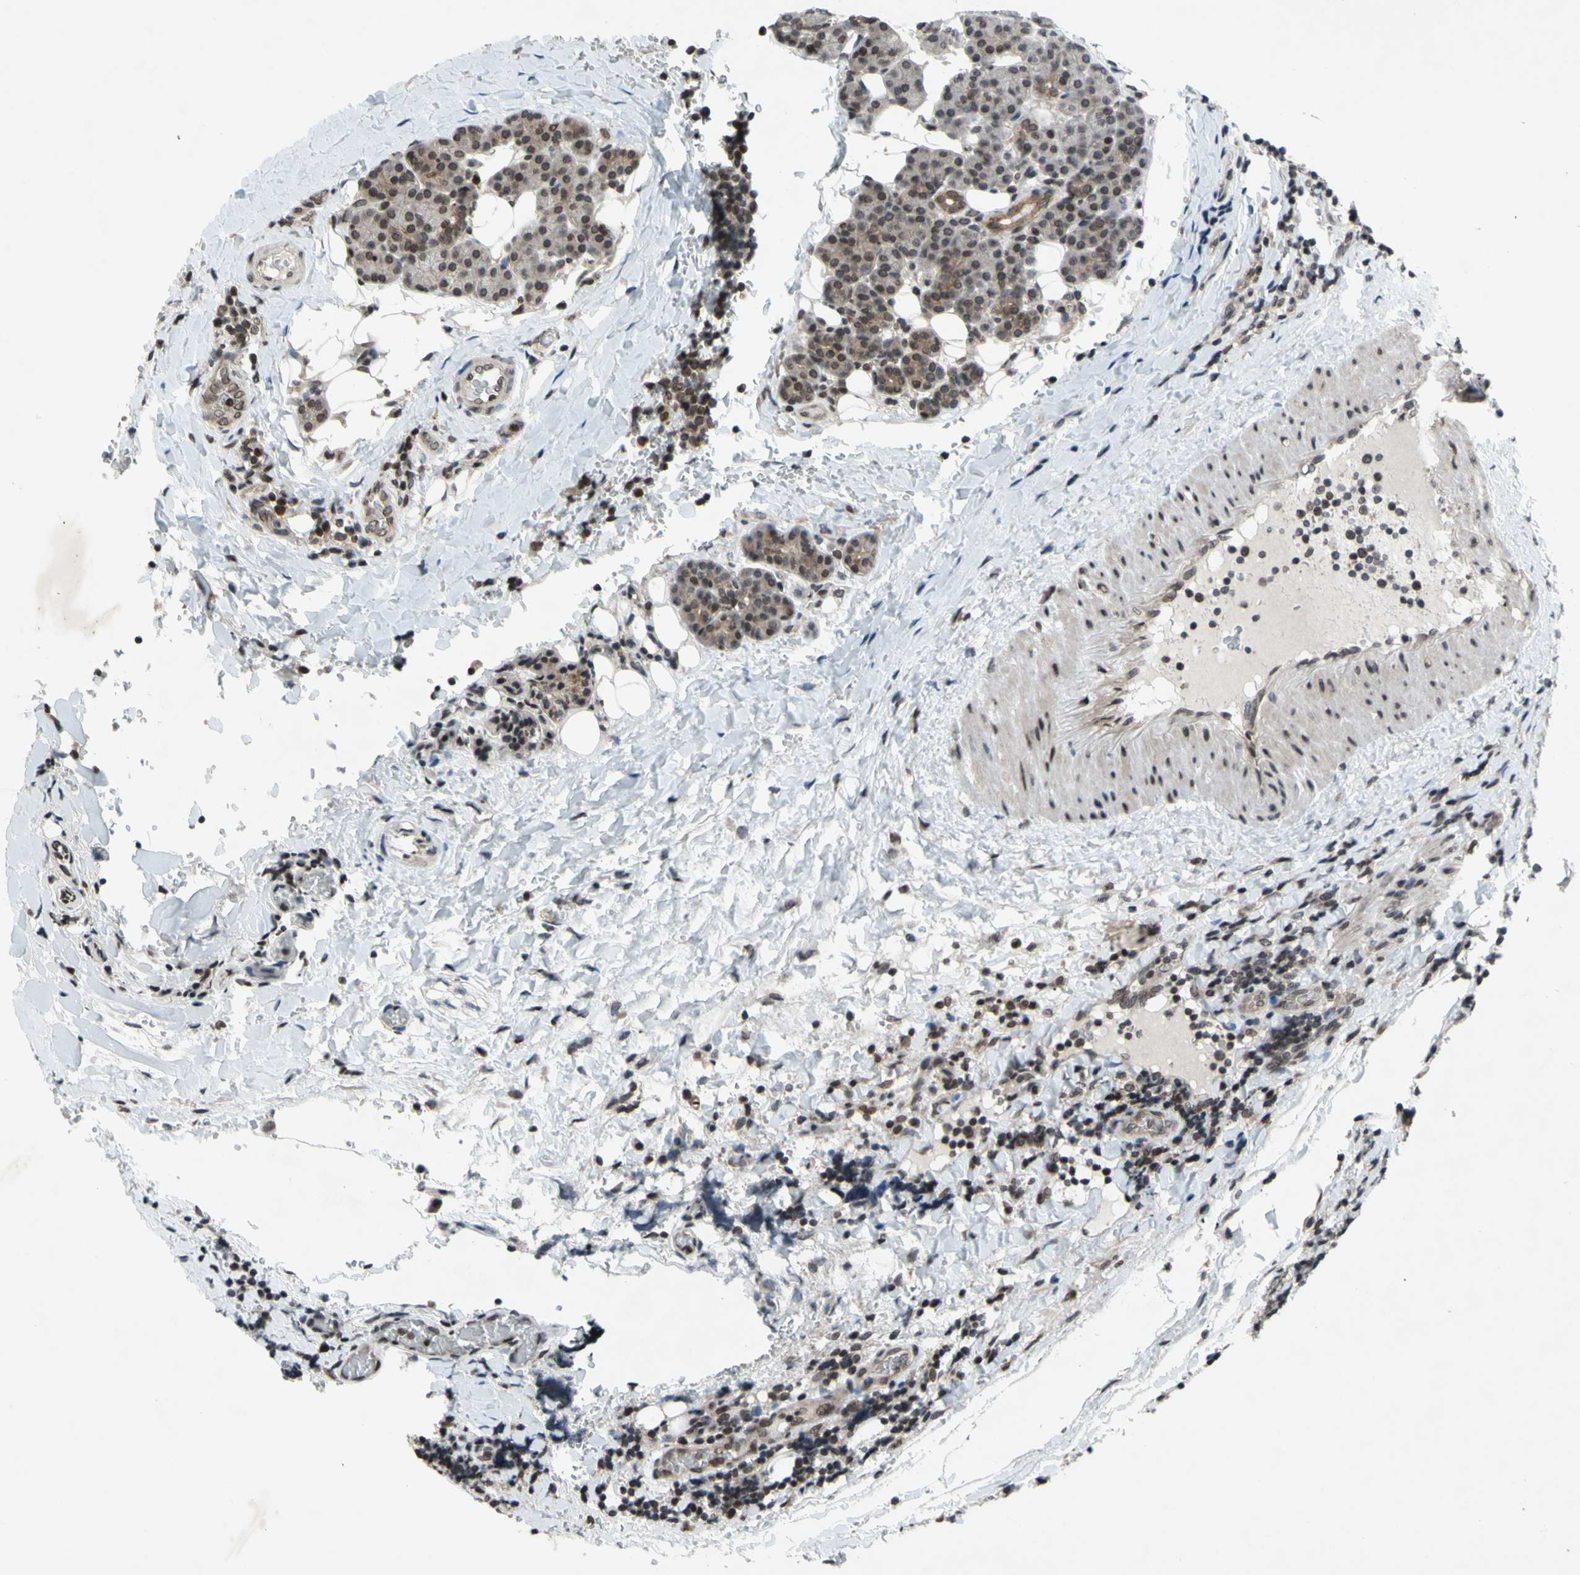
{"staining": {"intensity": "weak", "quantity": "25%-75%", "location": "cytoplasmic/membranous,nuclear"}, "tissue": "lymph node", "cell_type": "Germinal center cells", "image_type": "normal", "snomed": [{"axis": "morphology", "description": "Normal tissue, NOS"}, {"axis": "topography", "description": "Lymph node"}, {"axis": "topography", "description": "Salivary gland"}], "caption": "Protein positivity by IHC displays weak cytoplasmic/membranous,nuclear staining in about 25%-75% of germinal center cells in normal lymph node.", "gene": "XPO1", "patient": {"sex": "male", "age": 8}}